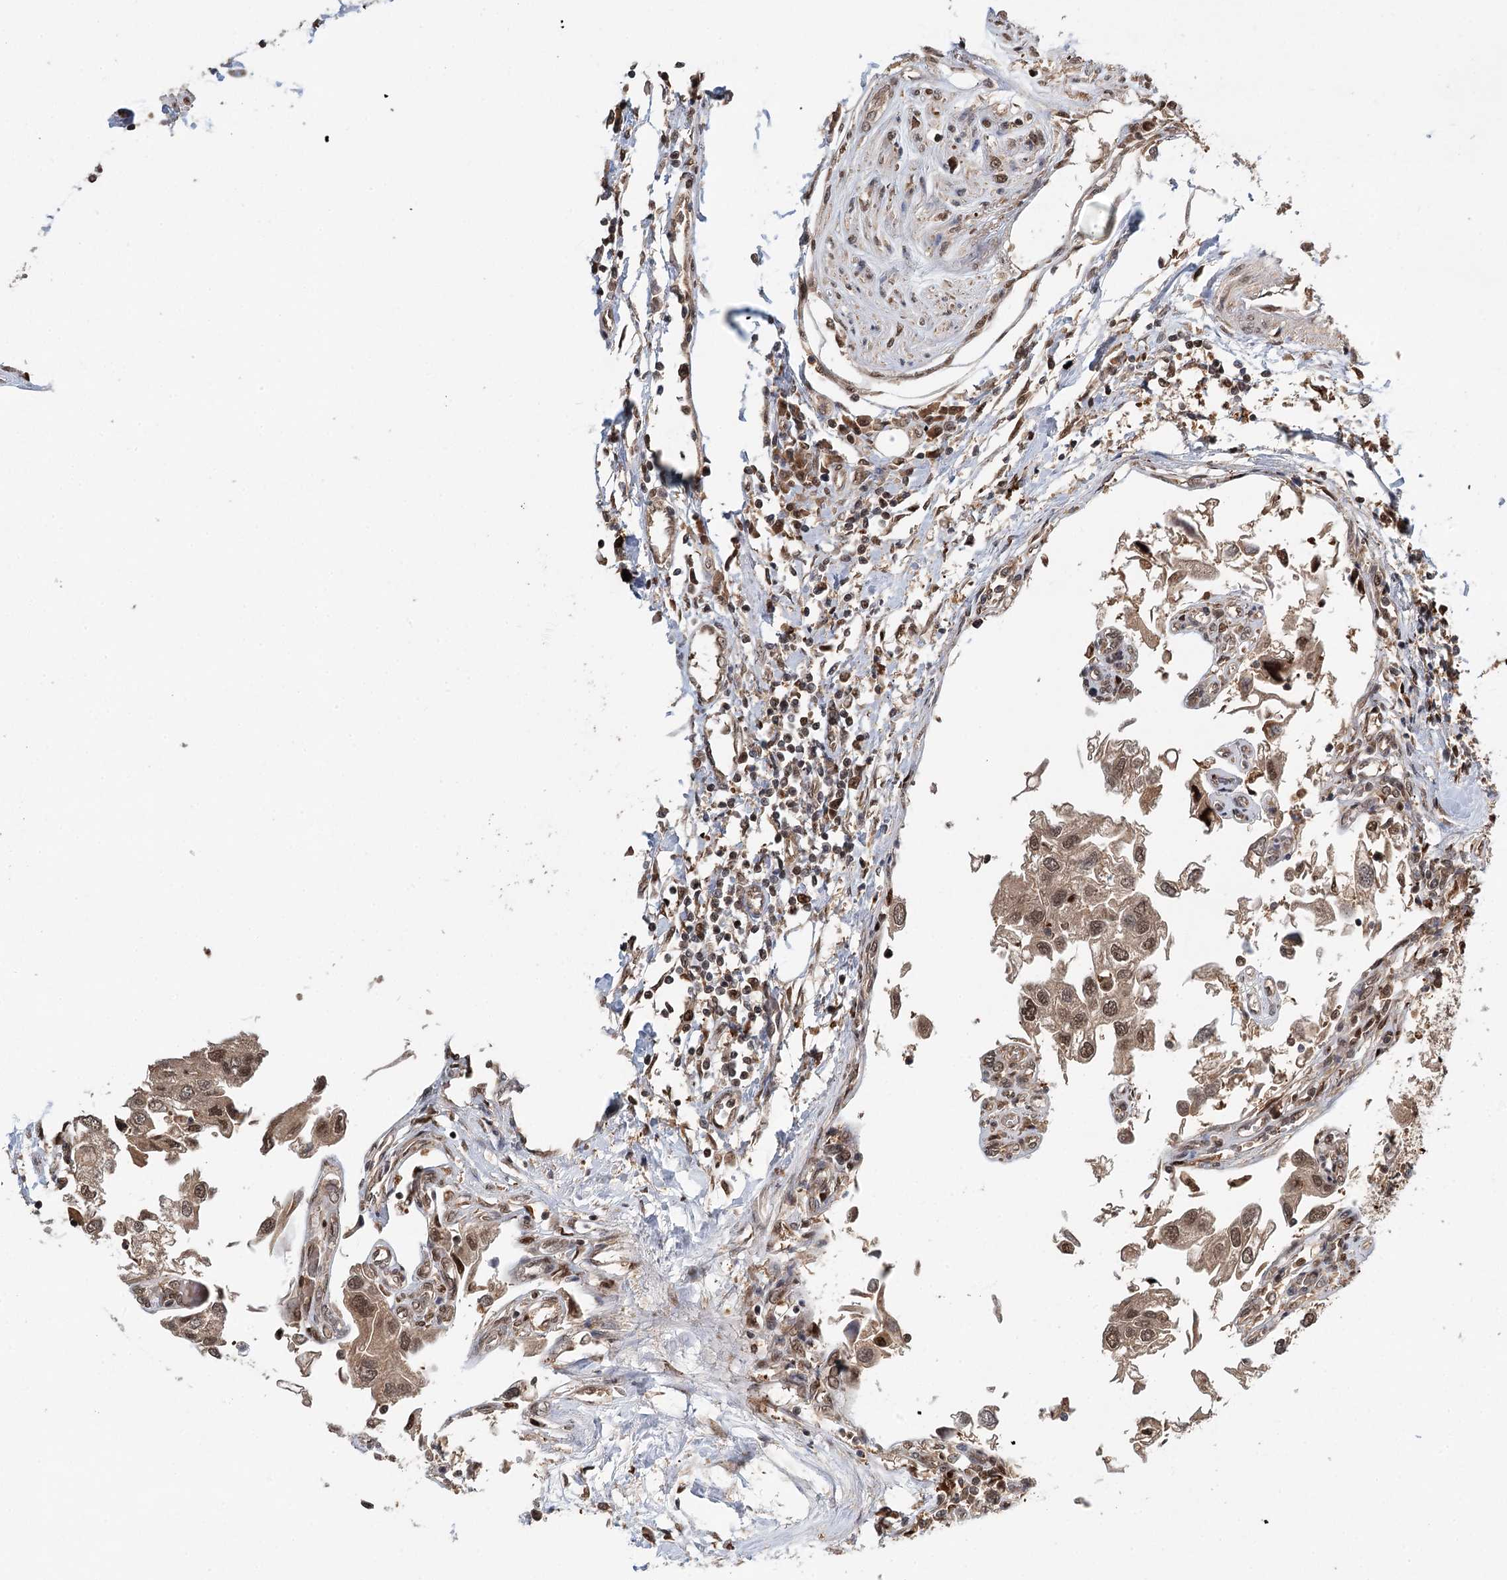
{"staining": {"intensity": "moderate", "quantity": ">75%", "location": "nuclear"}, "tissue": "urothelial cancer", "cell_type": "Tumor cells", "image_type": "cancer", "snomed": [{"axis": "morphology", "description": "Urothelial carcinoma, High grade"}, {"axis": "topography", "description": "Urinary bladder"}], "caption": "About >75% of tumor cells in human urothelial cancer exhibit moderate nuclear protein positivity as visualized by brown immunohistochemical staining.", "gene": "N6AMT1", "patient": {"sex": "male", "age": 64}}